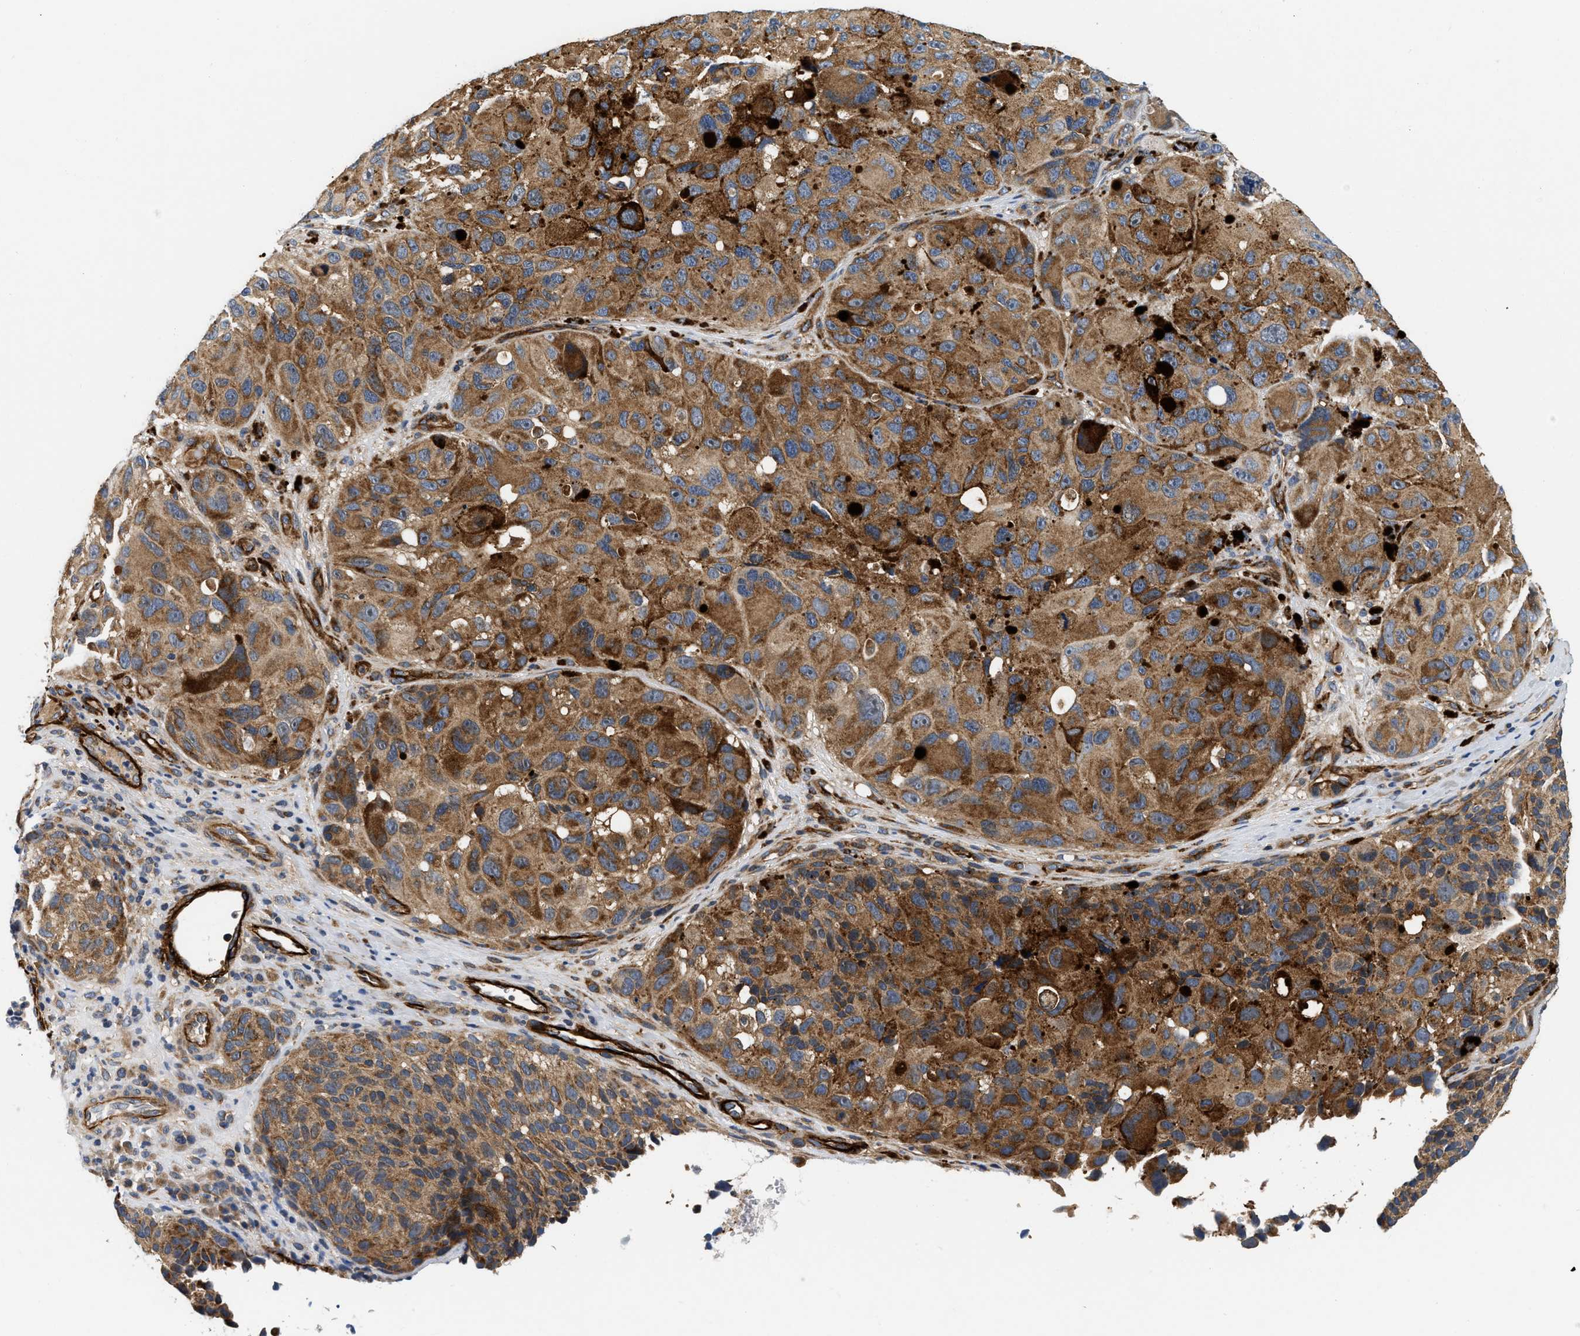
{"staining": {"intensity": "strong", "quantity": ">75%", "location": "cytoplasmic/membranous"}, "tissue": "melanoma", "cell_type": "Tumor cells", "image_type": "cancer", "snomed": [{"axis": "morphology", "description": "Malignant melanoma, NOS"}, {"axis": "topography", "description": "Skin"}], "caption": "Strong cytoplasmic/membranous protein staining is present in about >75% of tumor cells in malignant melanoma. Nuclei are stained in blue.", "gene": "NME6", "patient": {"sex": "female", "age": 73}}